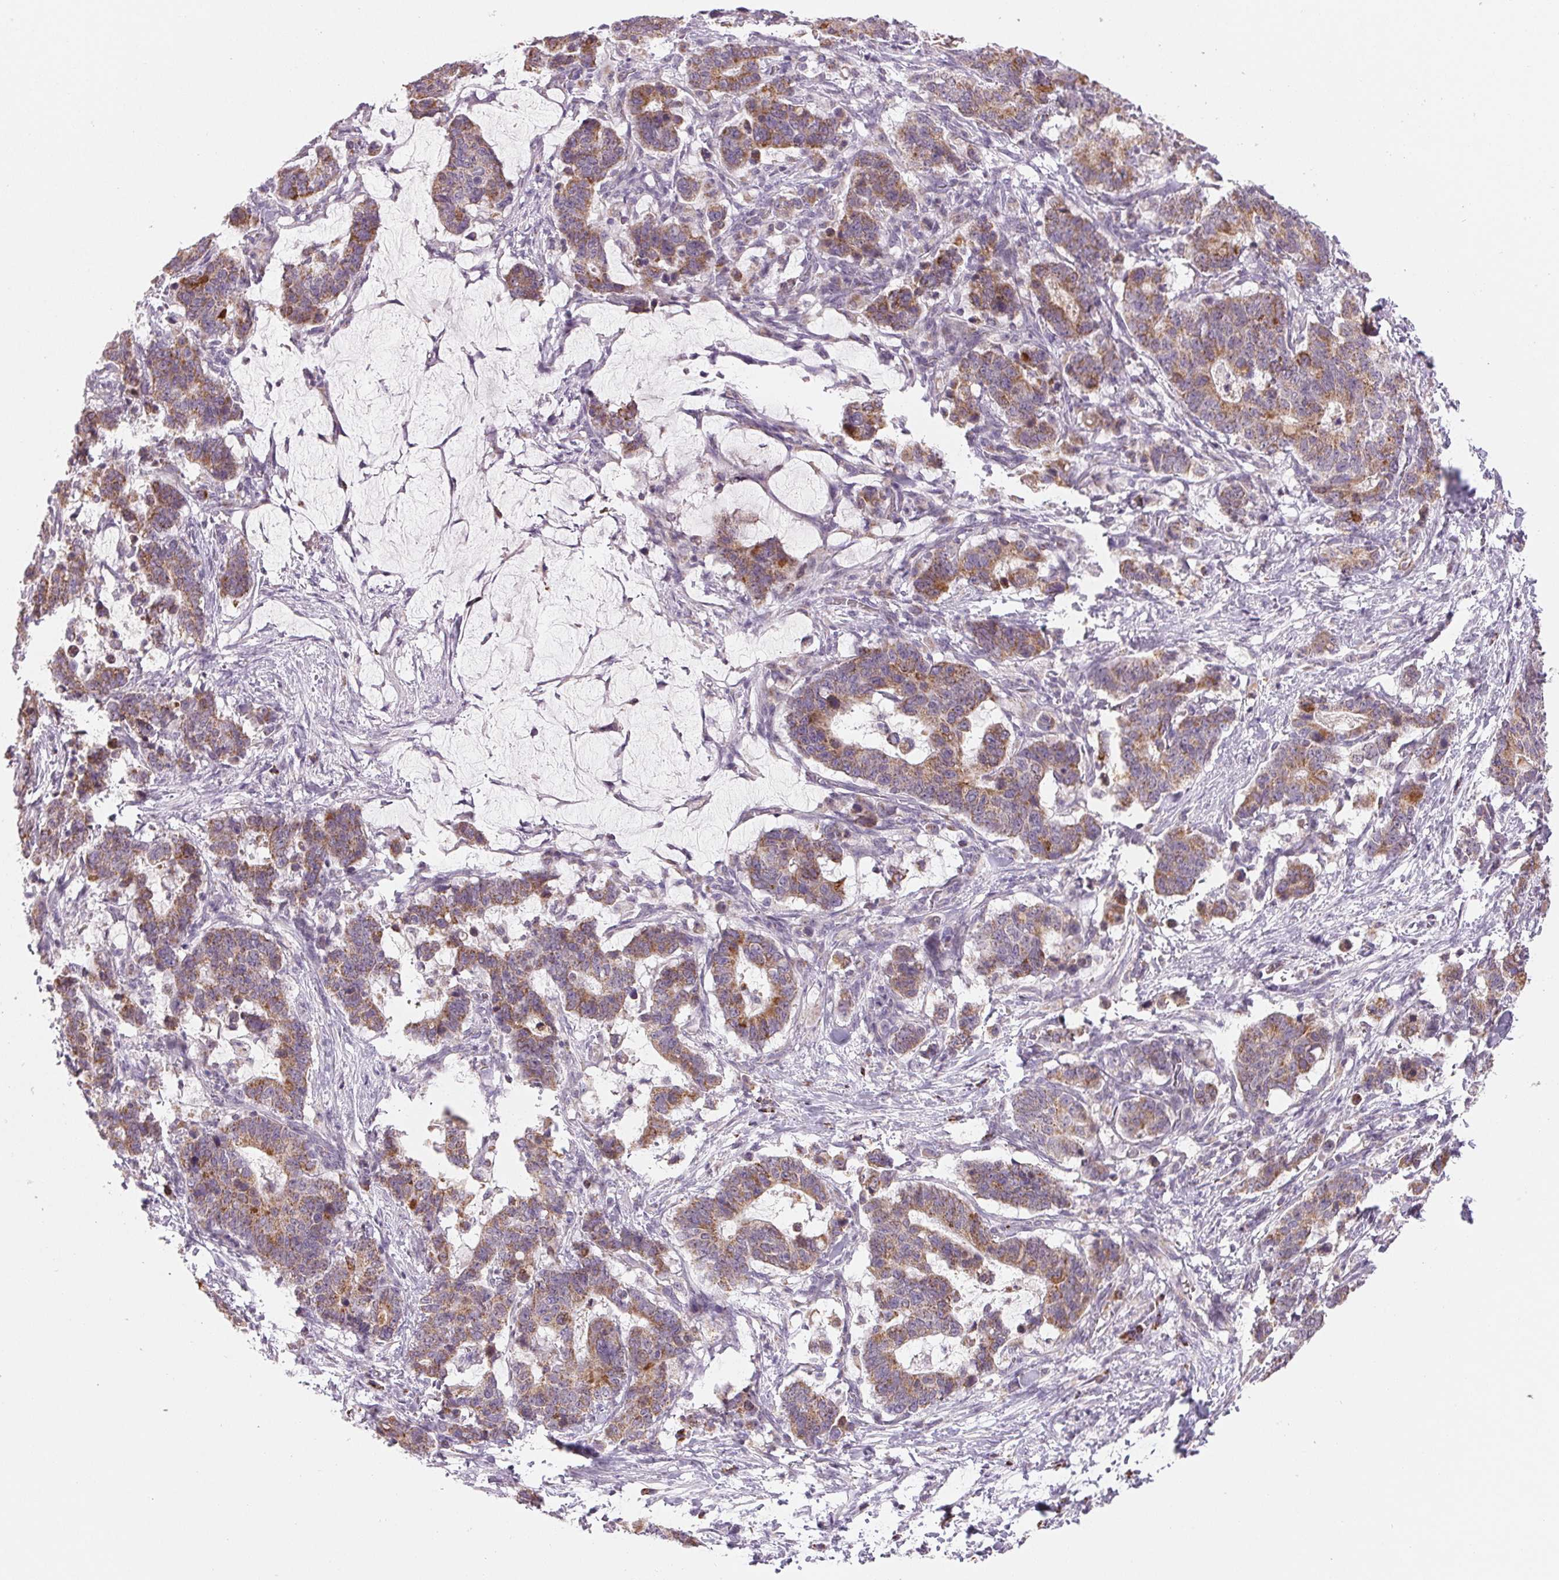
{"staining": {"intensity": "moderate", "quantity": ">75%", "location": "cytoplasmic/membranous"}, "tissue": "stomach cancer", "cell_type": "Tumor cells", "image_type": "cancer", "snomed": [{"axis": "morphology", "description": "Normal tissue, NOS"}, {"axis": "morphology", "description": "Adenocarcinoma, NOS"}, {"axis": "topography", "description": "Stomach"}], "caption": "Human stomach cancer stained with a brown dye exhibits moderate cytoplasmic/membranous positive positivity in approximately >75% of tumor cells.", "gene": "HINT2", "patient": {"sex": "female", "age": 64}}